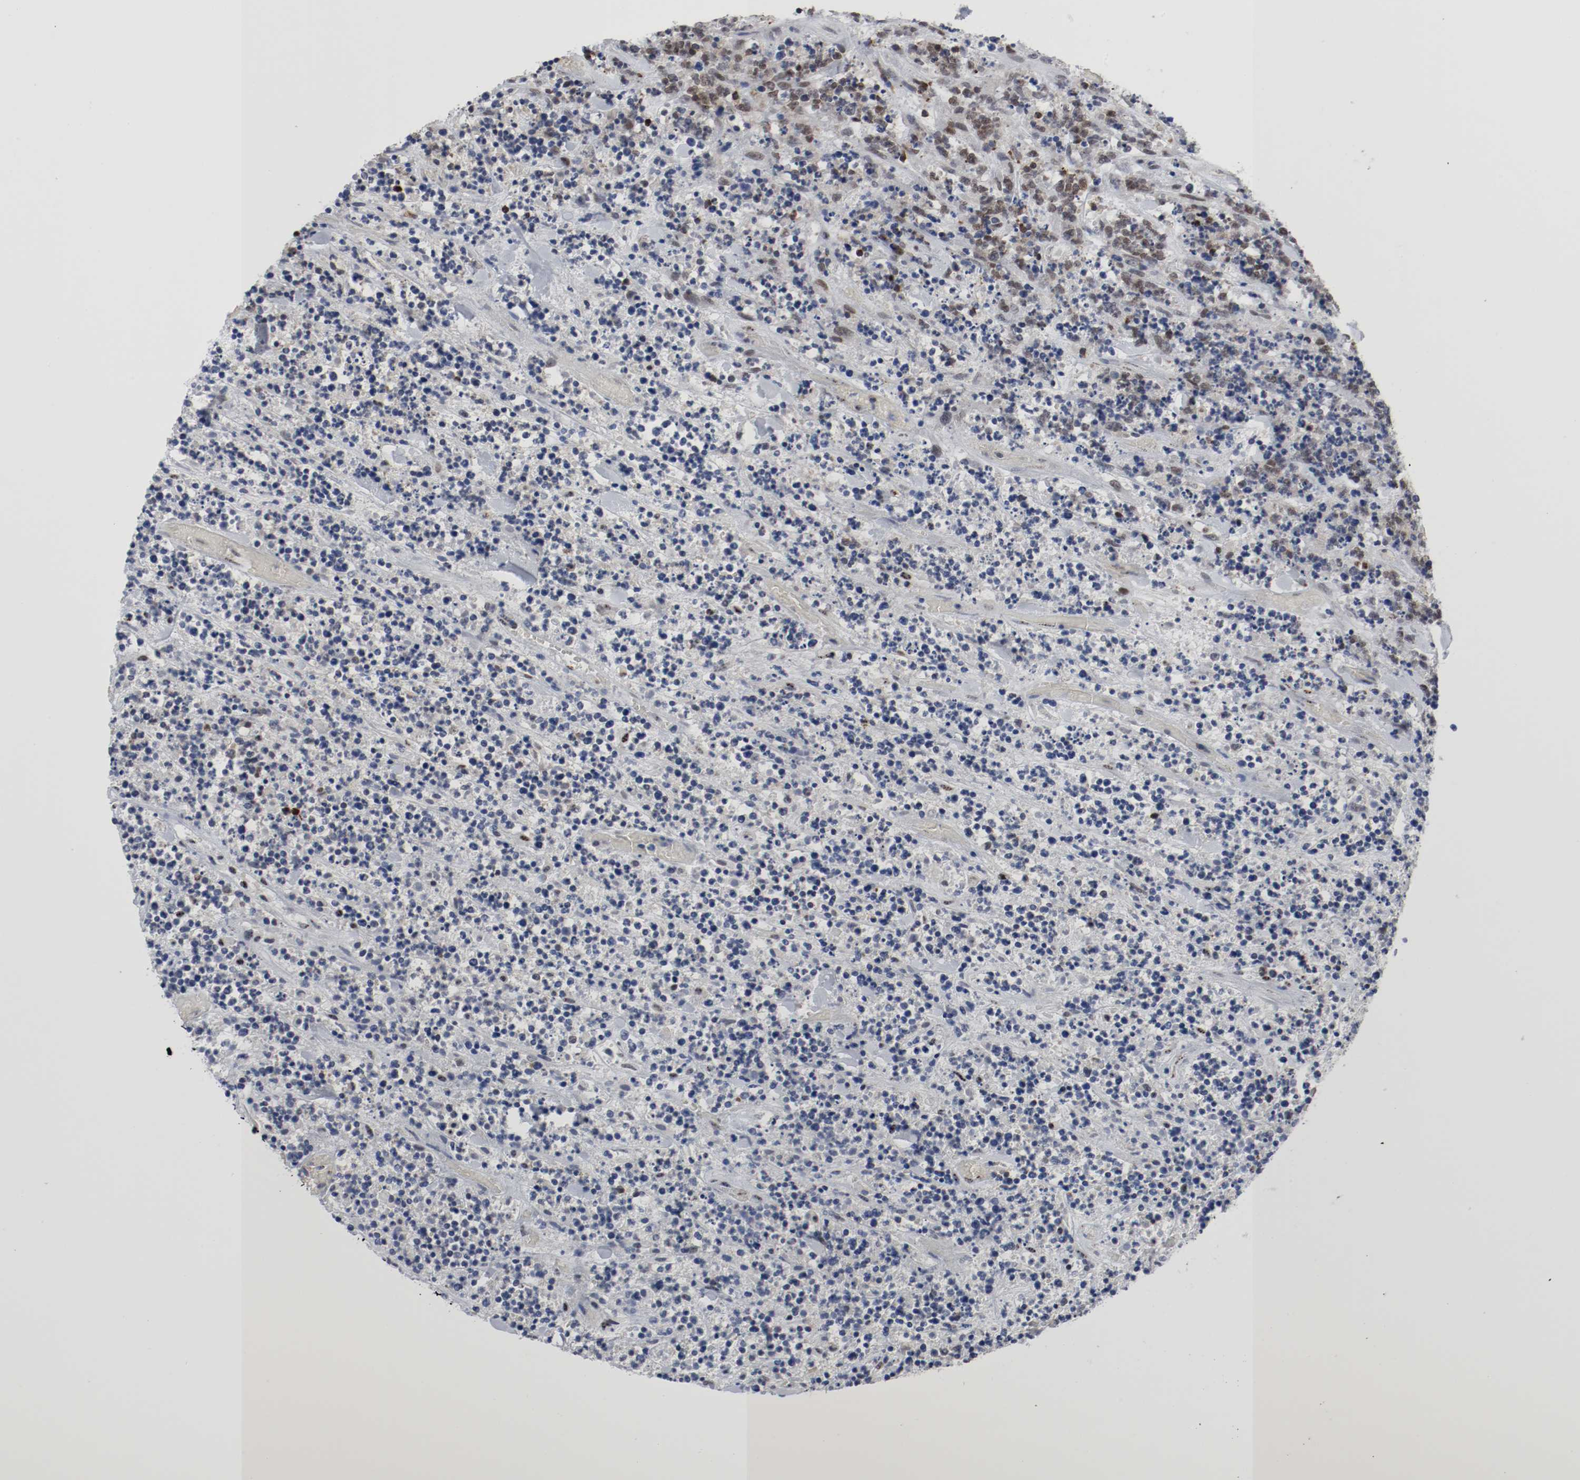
{"staining": {"intensity": "weak", "quantity": "<25%", "location": "nuclear"}, "tissue": "lymphoma", "cell_type": "Tumor cells", "image_type": "cancer", "snomed": [{"axis": "morphology", "description": "Malignant lymphoma, non-Hodgkin's type, High grade"}, {"axis": "topography", "description": "Soft tissue"}], "caption": "This is a histopathology image of immunohistochemistry (IHC) staining of high-grade malignant lymphoma, non-Hodgkin's type, which shows no expression in tumor cells.", "gene": "JUND", "patient": {"sex": "male", "age": 18}}